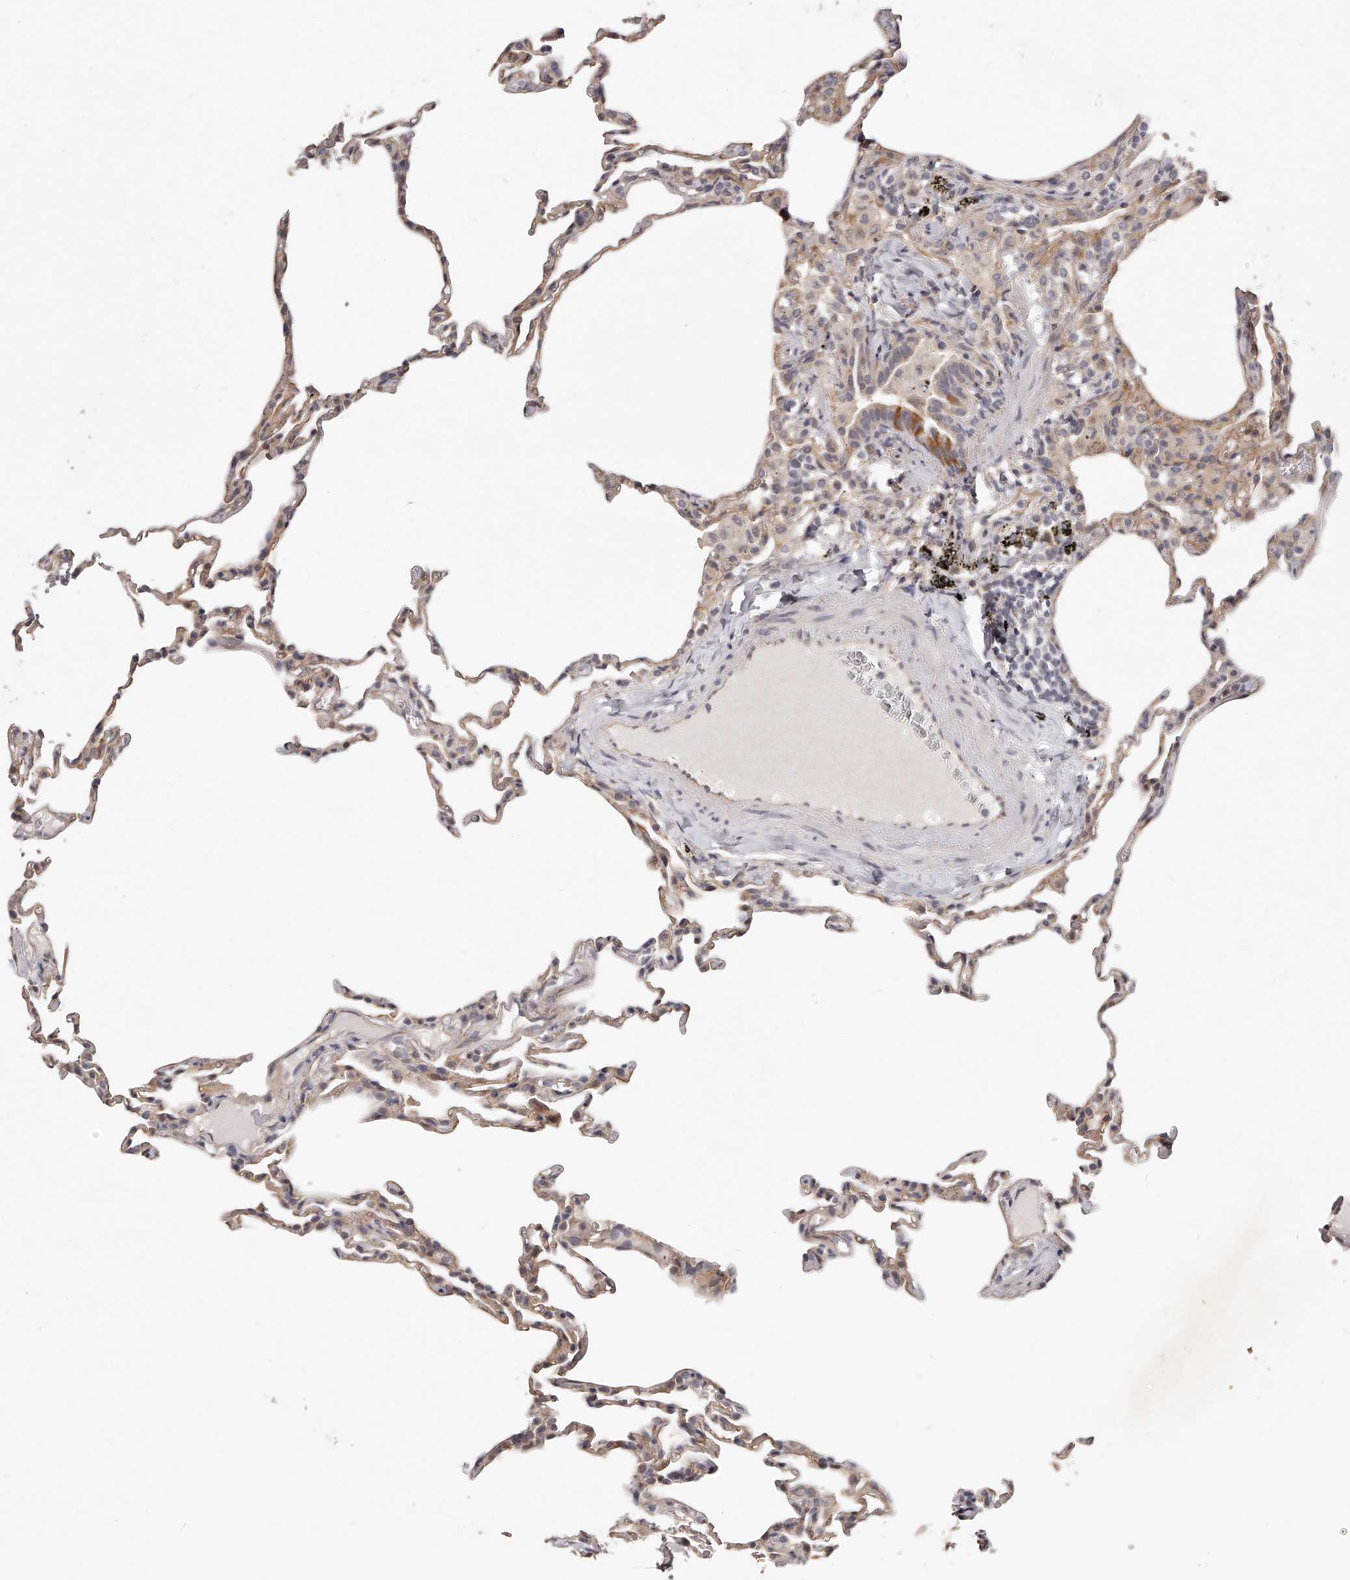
{"staining": {"intensity": "weak", "quantity": "25%-75%", "location": "cytoplasmic/membranous"}, "tissue": "lung", "cell_type": "Alveolar cells", "image_type": "normal", "snomed": [{"axis": "morphology", "description": "Normal tissue, NOS"}, {"axis": "topography", "description": "Lung"}], "caption": "Protein expression by immunohistochemistry displays weak cytoplasmic/membranous expression in approximately 25%-75% of alveolar cells in normal lung. Nuclei are stained in blue.", "gene": "ZNF582", "patient": {"sex": "male", "age": 20}}